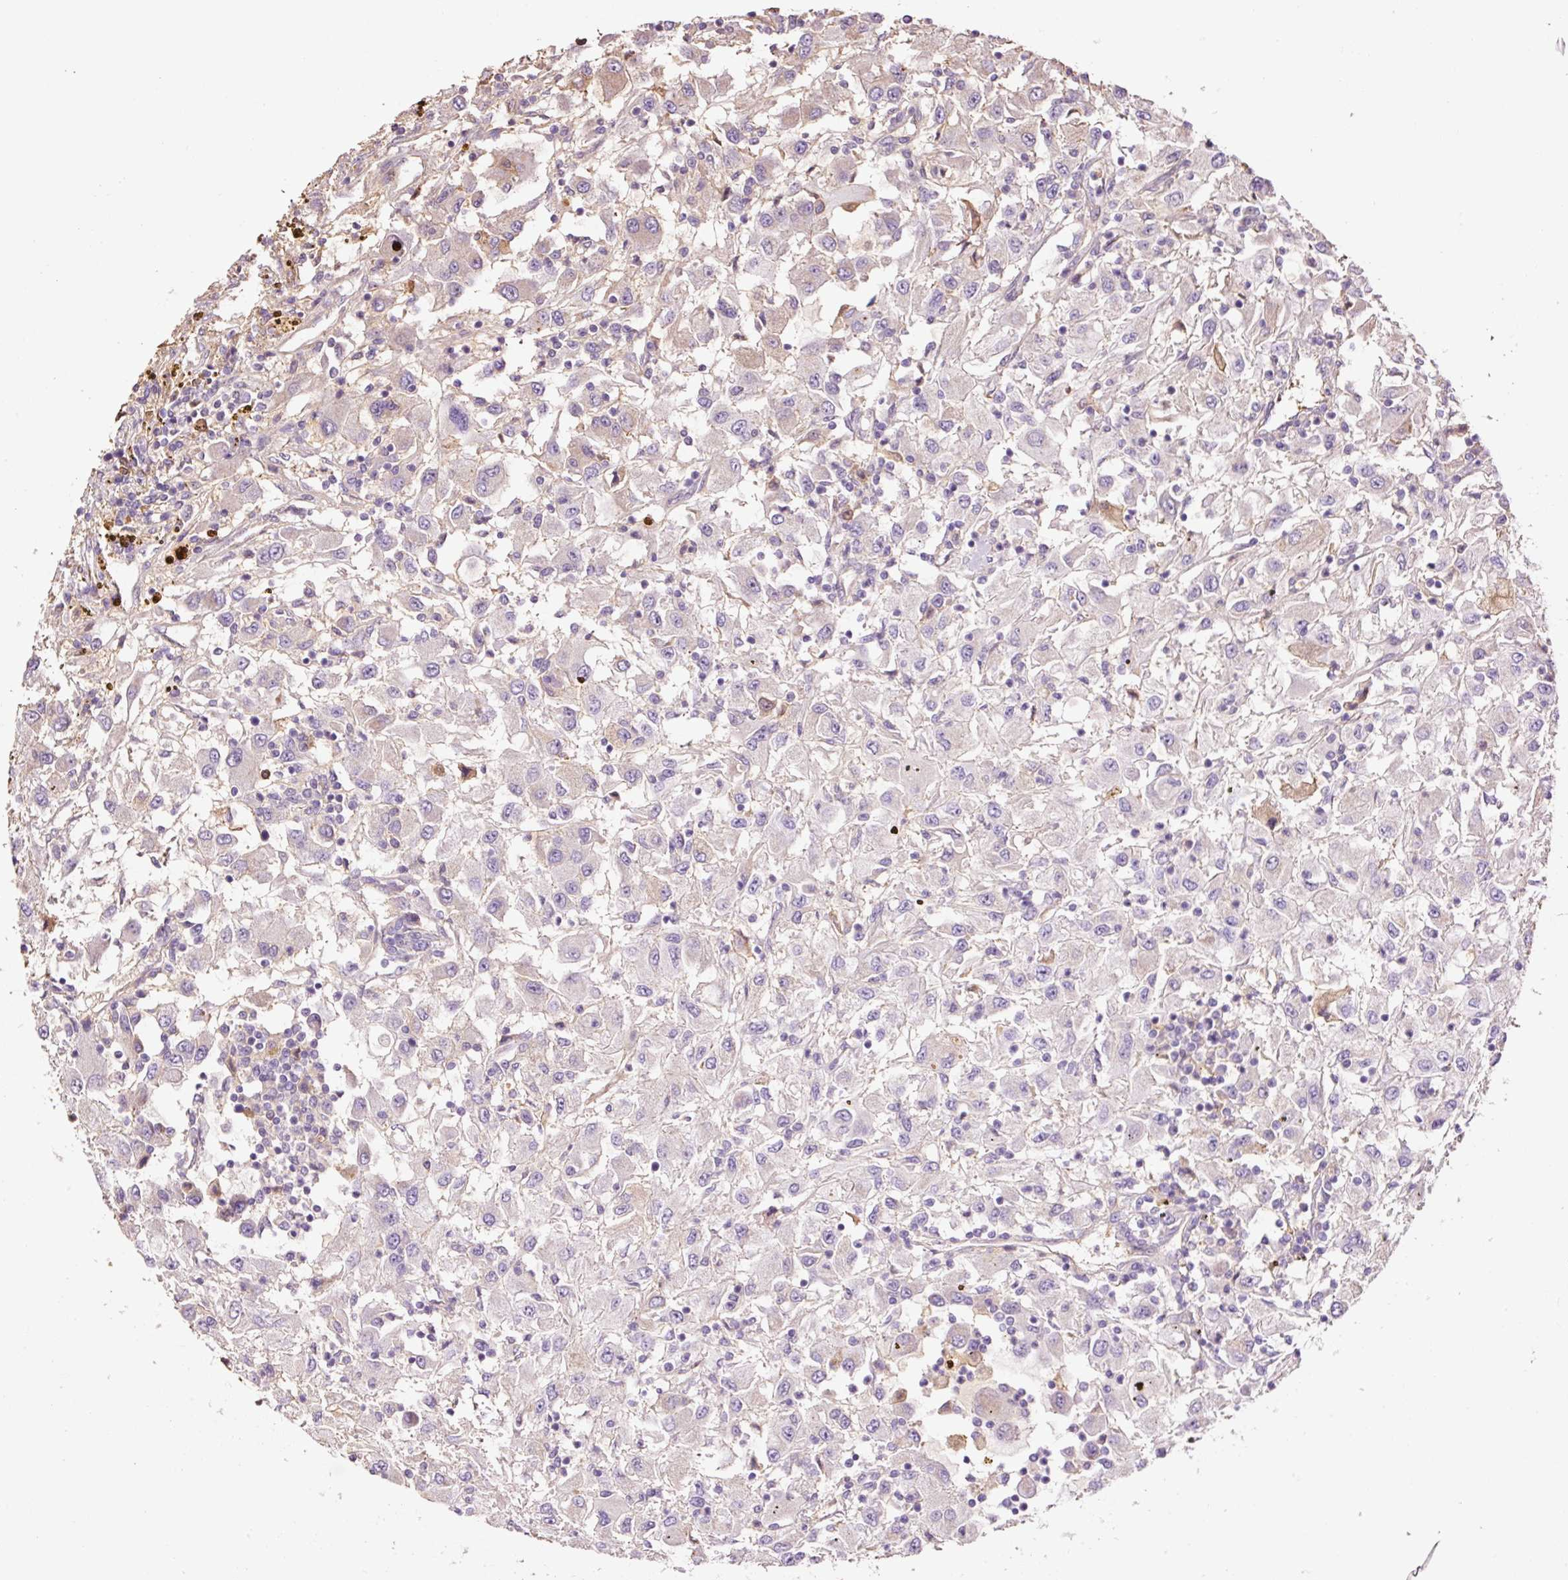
{"staining": {"intensity": "negative", "quantity": "none", "location": "none"}, "tissue": "renal cancer", "cell_type": "Tumor cells", "image_type": "cancer", "snomed": [{"axis": "morphology", "description": "Adenocarcinoma, NOS"}, {"axis": "topography", "description": "Kidney"}], "caption": "Renal adenocarcinoma was stained to show a protein in brown. There is no significant positivity in tumor cells.", "gene": "TMEM235", "patient": {"sex": "female", "age": 67}}